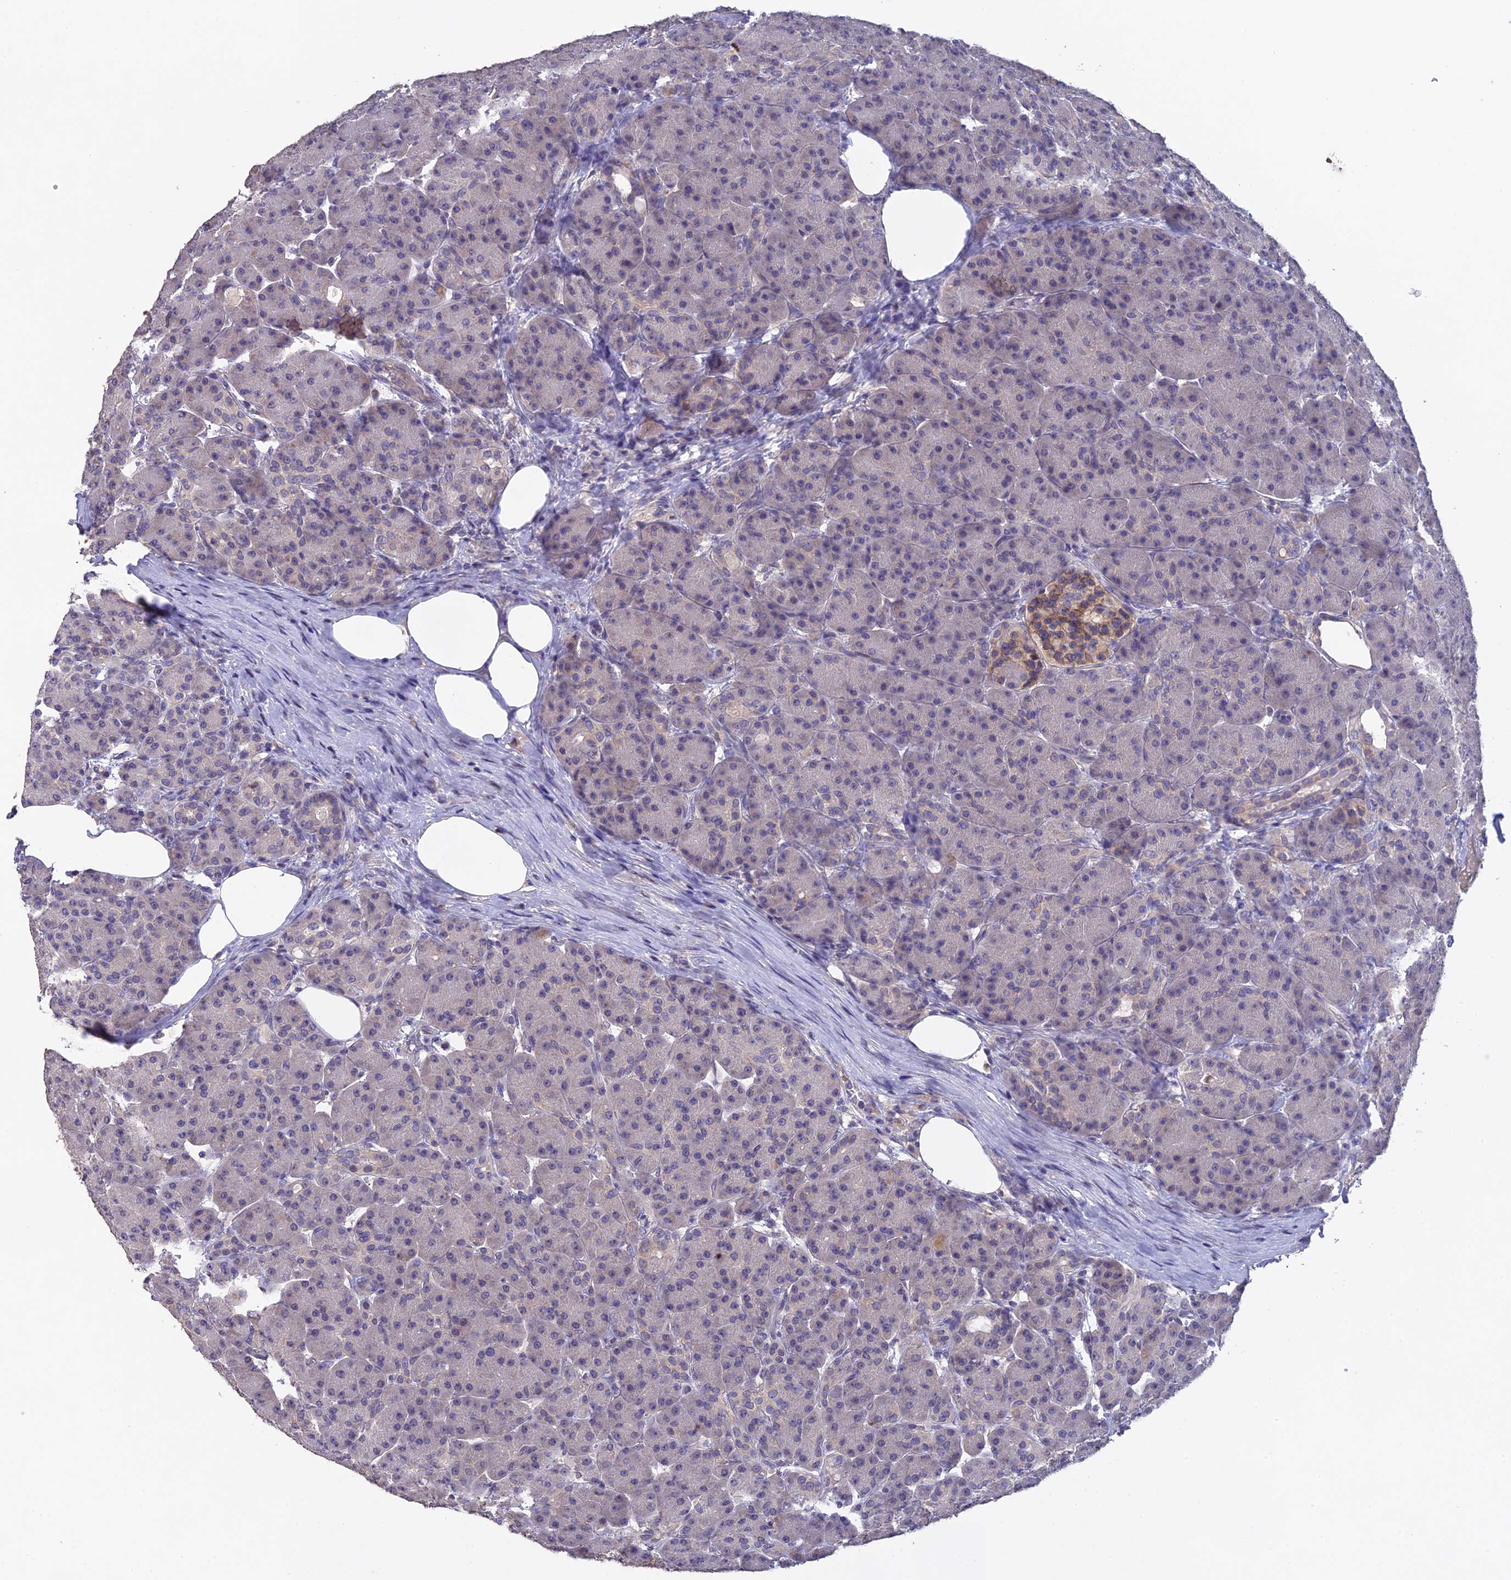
{"staining": {"intensity": "moderate", "quantity": "<25%", "location": "cytoplasmic/membranous"}, "tissue": "pancreas", "cell_type": "Exocrine glandular cells", "image_type": "normal", "snomed": [{"axis": "morphology", "description": "Normal tissue, NOS"}, {"axis": "topography", "description": "Pancreas"}], "caption": "The micrograph demonstrates staining of benign pancreas, revealing moderate cytoplasmic/membranous protein expression (brown color) within exocrine glandular cells.", "gene": "SLC39A13", "patient": {"sex": "male", "age": 63}}